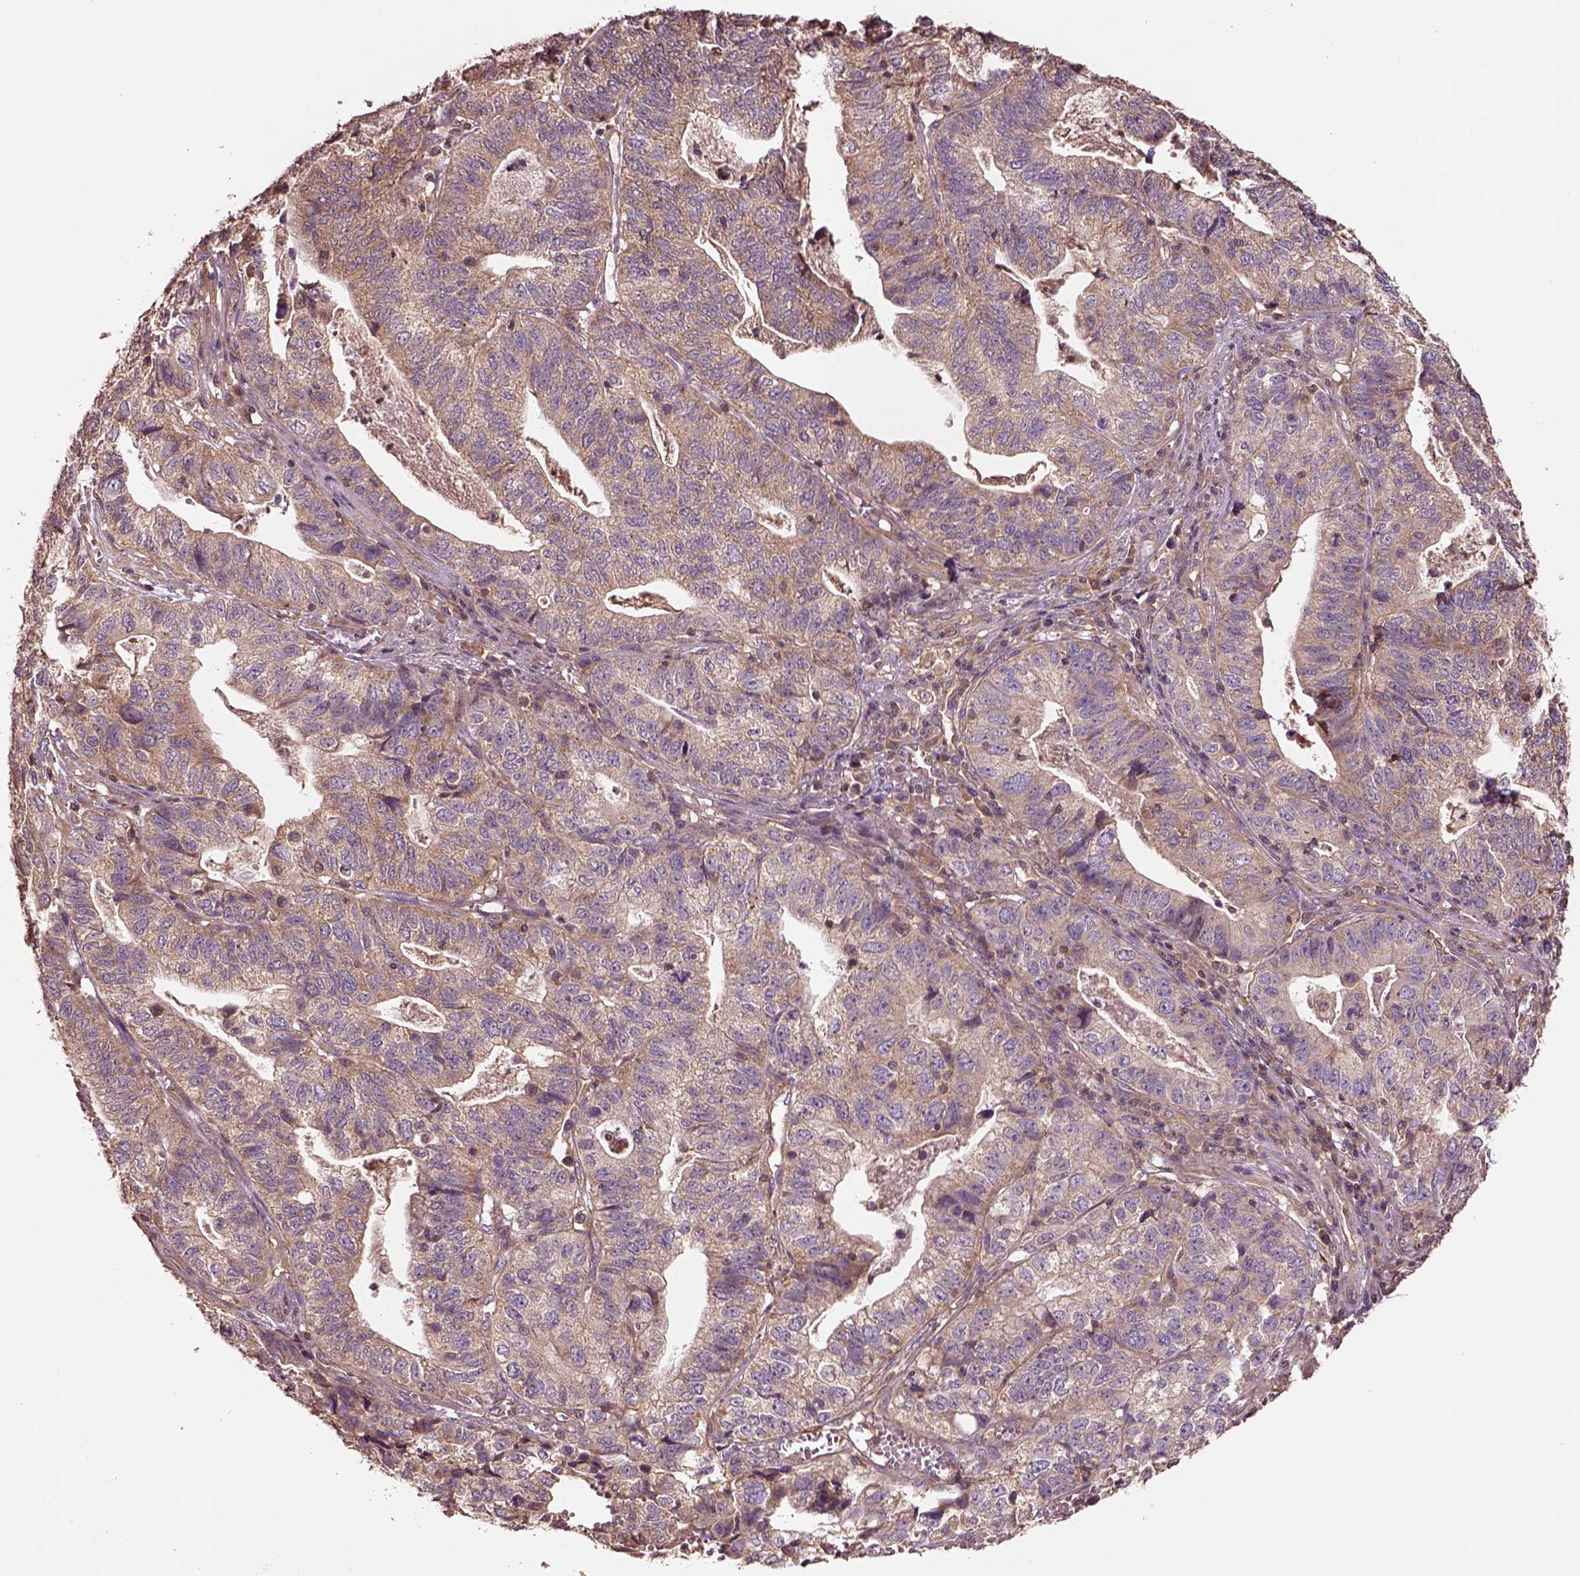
{"staining": {"intensity": "weak", "quantity": ">75%", "location": "cytoplasmic/membranous"}, "tissue": "stomach cancer", "cell_type": "Tumor cells", "image_type": "cancer", "snomed": [{"axis": "morphology", "description": "Adenocarcinoma, NOS"}, {"axis": "topography", "description": "Stomach, upper"}], "caption": "The immunohistochemical stain labels weak cytoplasmic/membranous staining in tumor cells of stomach cancer (adenocarcinoma) tissue. (Brightfield microscopy of DAB IHC at high magnification).", "gene": "TRADD", "patient": {"sex": "female", "age": 67}}